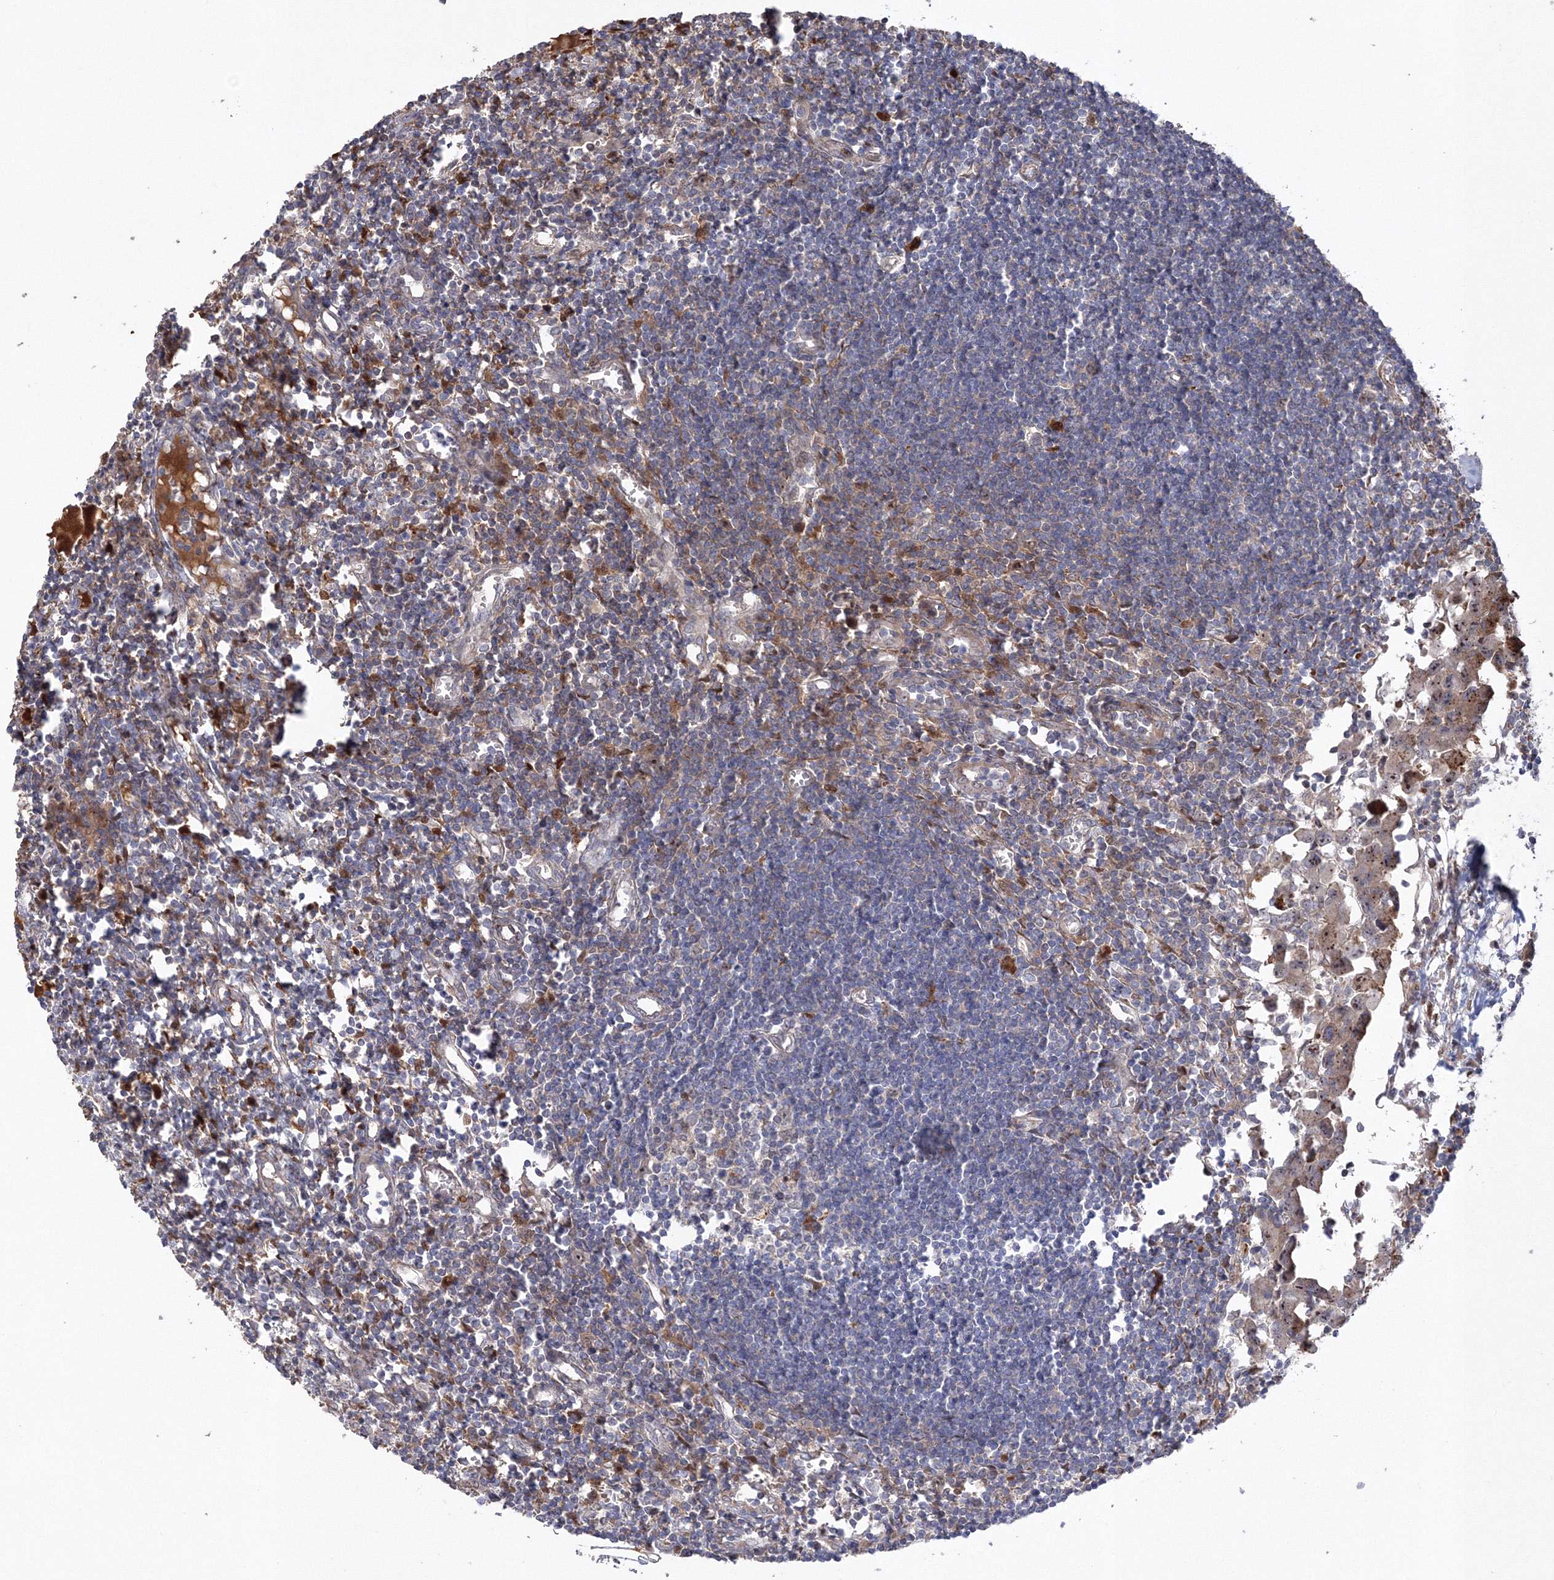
{"staining": {"intensity": "negative", "quantity": "none", "location": "none"}, "tissue": "lymph node", "cell_type": "Germinal center cells", "image_type": "normal", "snomed": [{"axis": "morphology", "description": "Normal tissue, NOS"}, {"axis": "morphology", "description": "Malignant melanoma, Metastatic site"}, {"axis": "topography", "description": "Lymph node"}], "caption": "Immunohistochemistry (IHC) micrograph of unremarkable human lymph node stained for a protein (brown), which reveals no expression in germinal center cells.", "gene": "NPM3", "patient": {"sex": "male", "age": 41}}